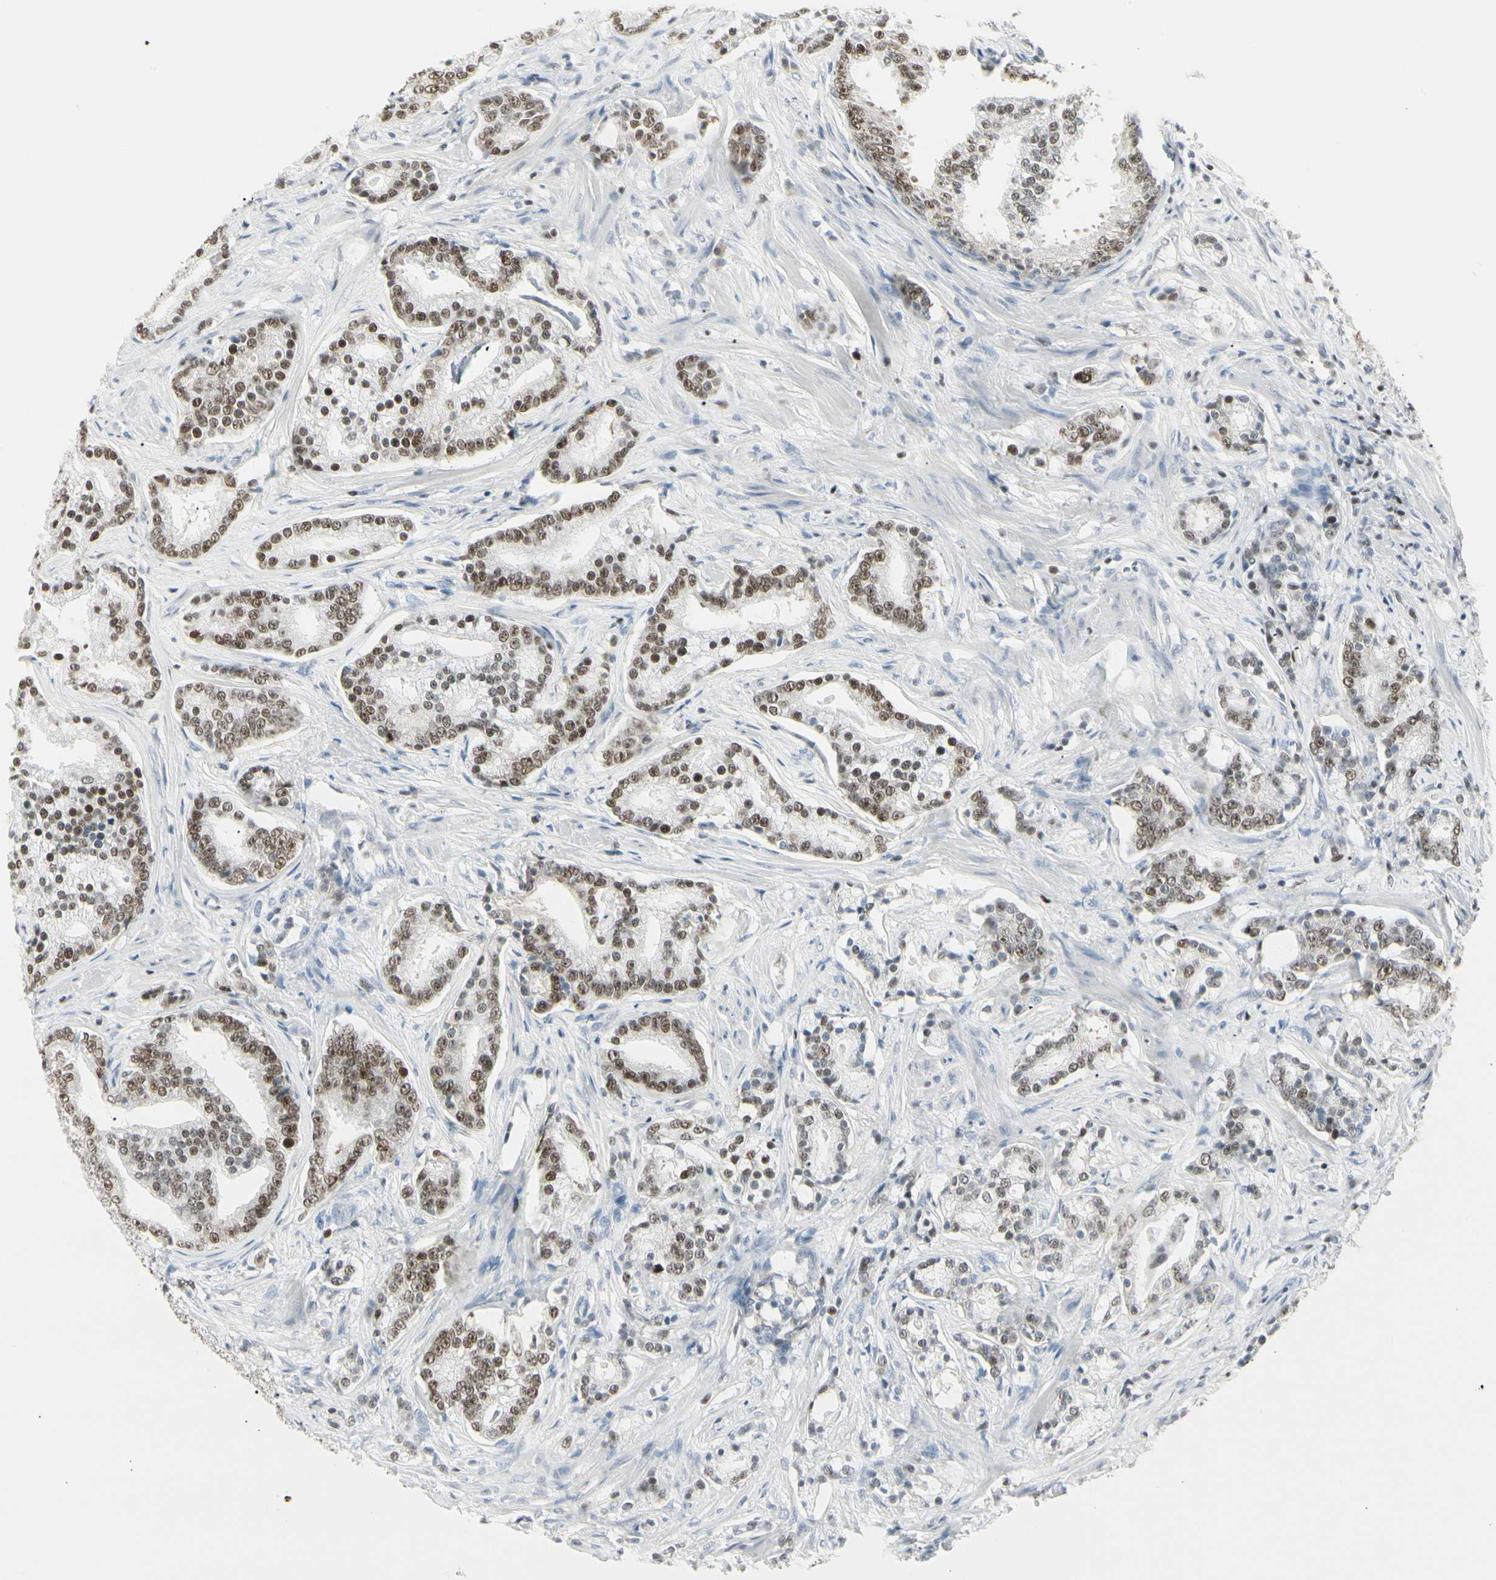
{"staining": {"intensity": "moderate", "quantity": ">75%", "location": "nuclear"}, "tissue": "prostate cancer", "cell_type": "Tumor cells", "image_type": "cancer", "snomed": [{"axis": "morphology", "description": "Adenocarcinoma, Low grade"}, {"axis": "topography", "description": "Prostate"}], "caption": "Prostate cancer (low-grade adenocarcinoma) tissue exhibits moderate nuclear staining in approximately >75% of tumor cells", "gene": "ZBTB7B", "patient": {"sex": "male", "age": 58}}